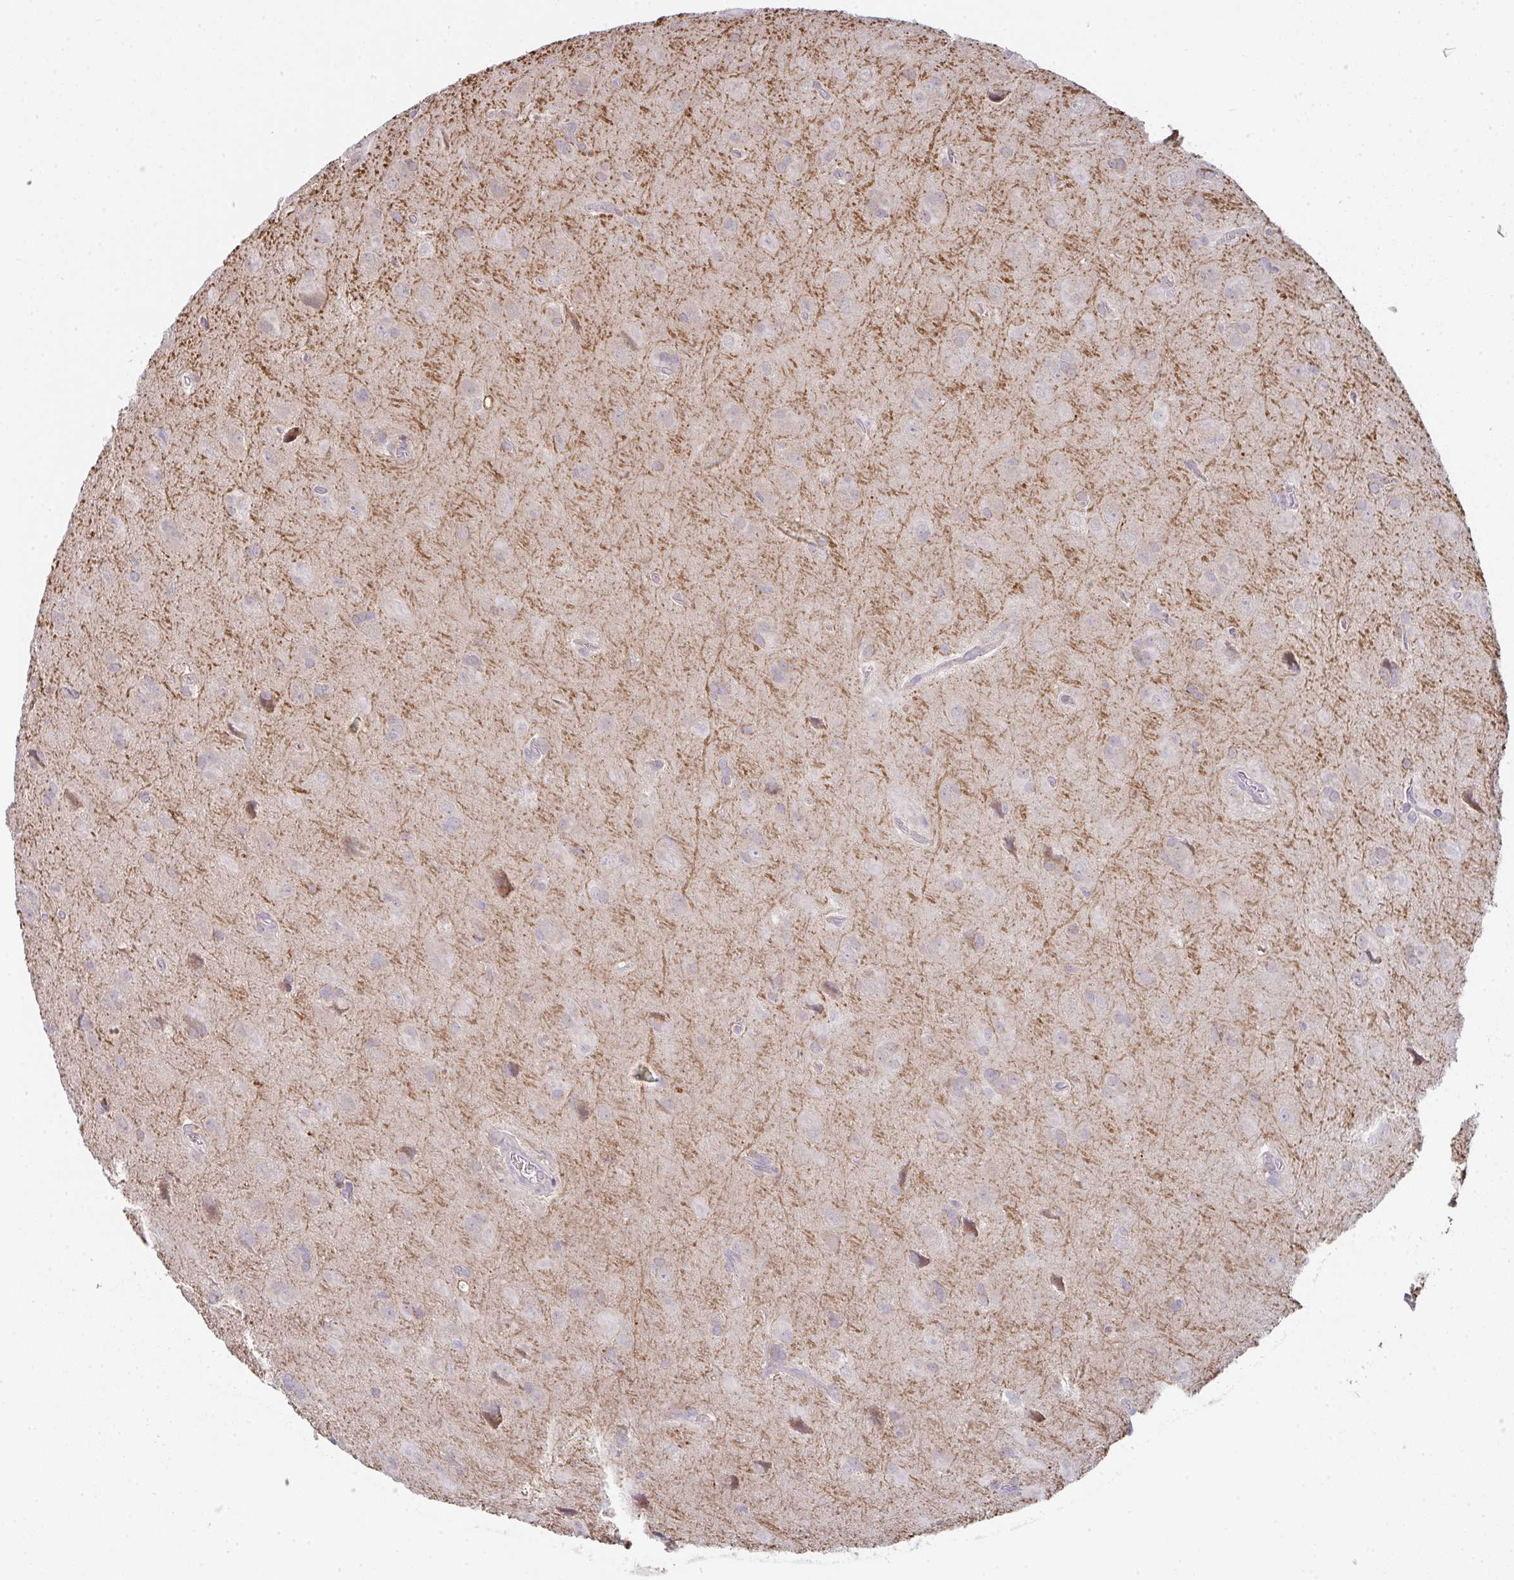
{"staining": {"intensity": "negative", "quantity": "none", "location": "none"}, "tissue": "glioma", "cell_type": "Tumor cells", "image_type": "cancer", "snomed": [{"axis": "morphology", "description": "Glioma, malignant, Low grade"}, {"axis": "topography", "description": "Brain"}], "caption": "IHC histopathology image of human malignant glioma (low-grade) stained for a protein (brown), which demonstrates no staining in tumor cells.", "gene": "TSPAN31", "patient": {"sex": "male", "age": 58}}